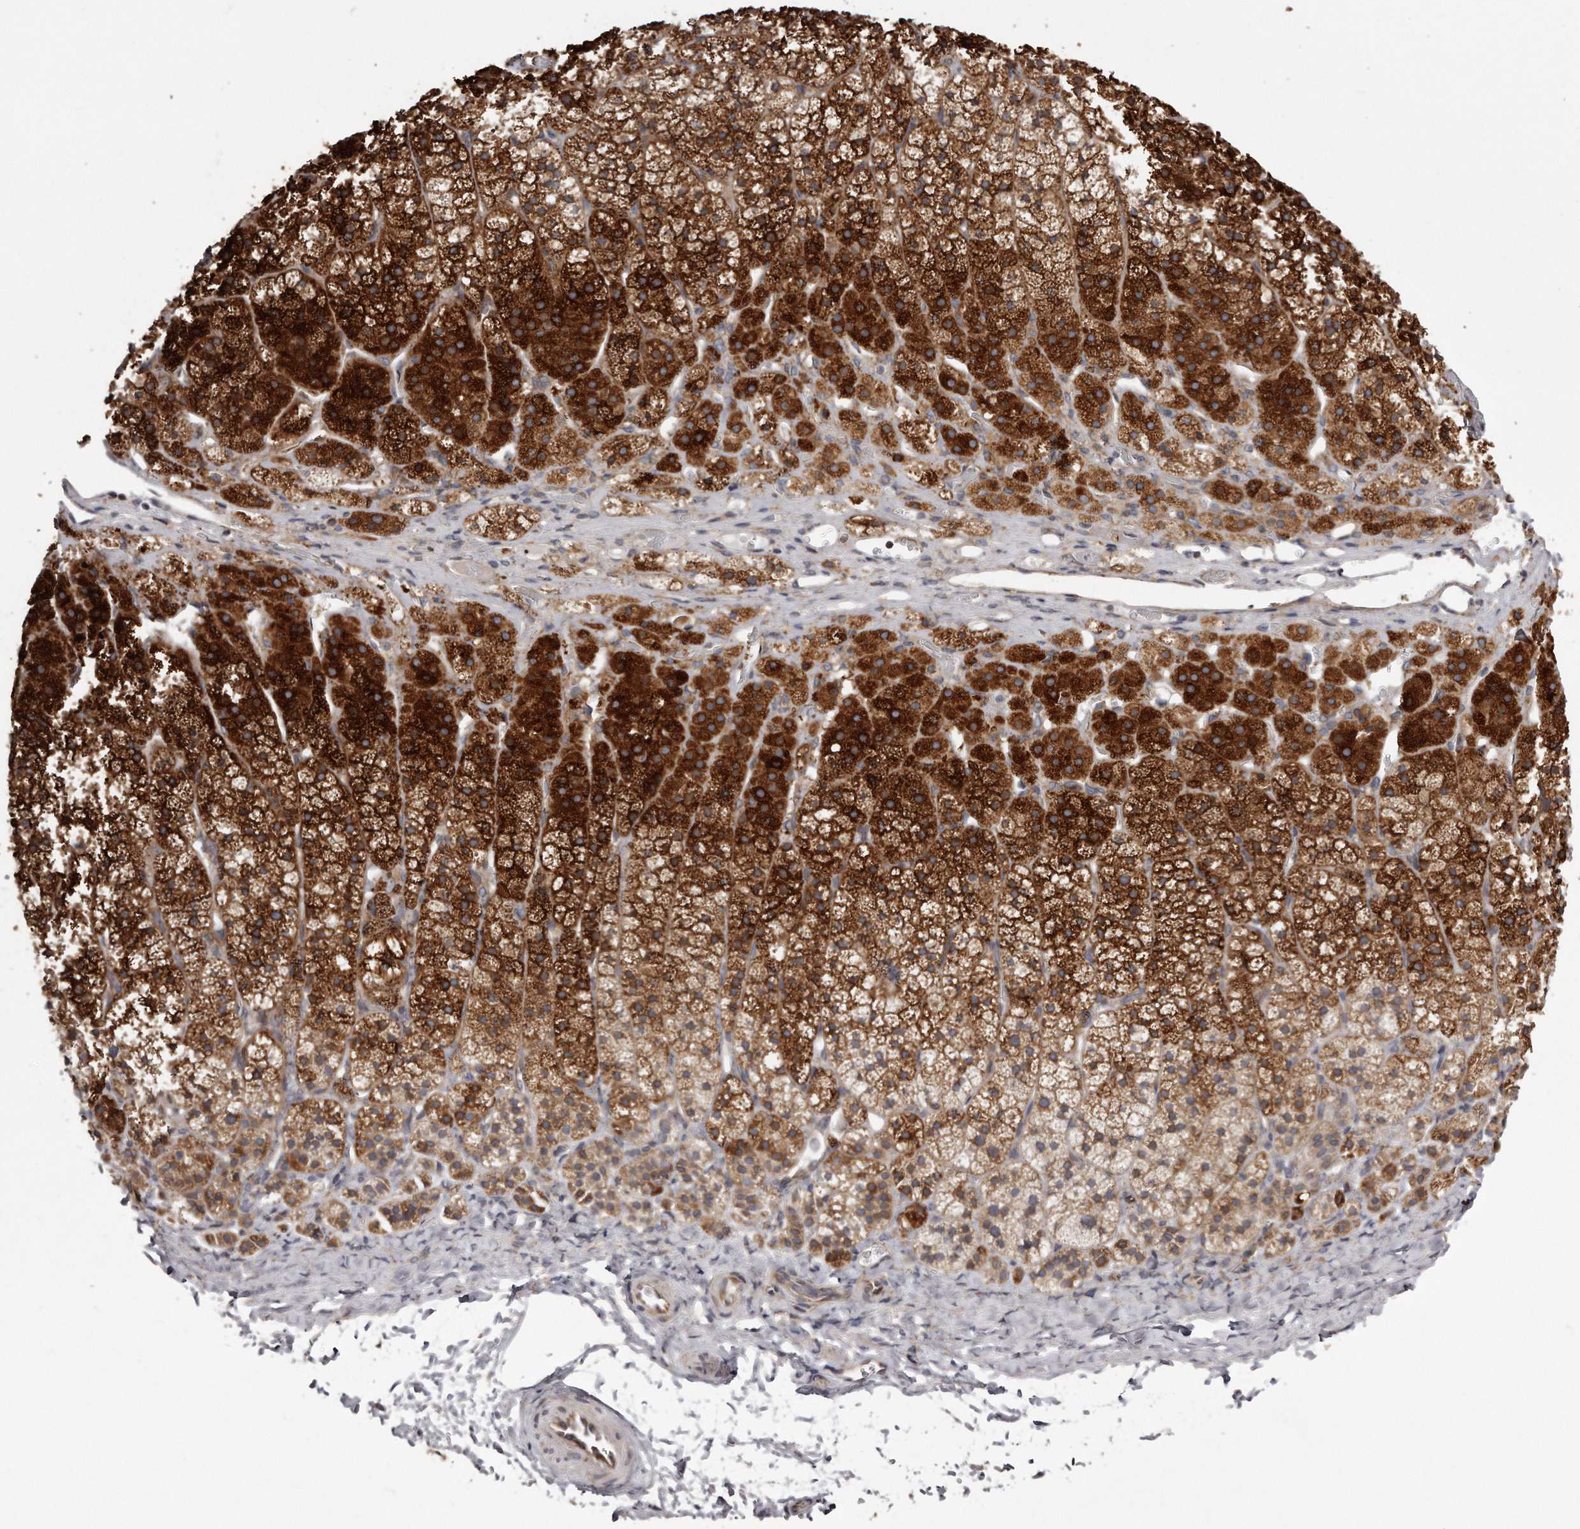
{"staining": {"intensity": "strong", "quantity": ">75%", "location": "cytoplasmic/membranous"}, "tissue": "adrenal gland", "cell_type": "Glandular cells", "image_type": "normal", "snomed": [{"axis": "morphology", "description": "Normal tissue, NOS"}, {"axis": "topography", "description": "Adrenal gland"}], "caption": "The histopathology image displays a brown stain indicating the presence of a protein in the cytoplasmic/membranous of glandular cells in adrenal gland.", "gene": "TRAPPC14", "patient": {"sex": "female", "age": 44}}